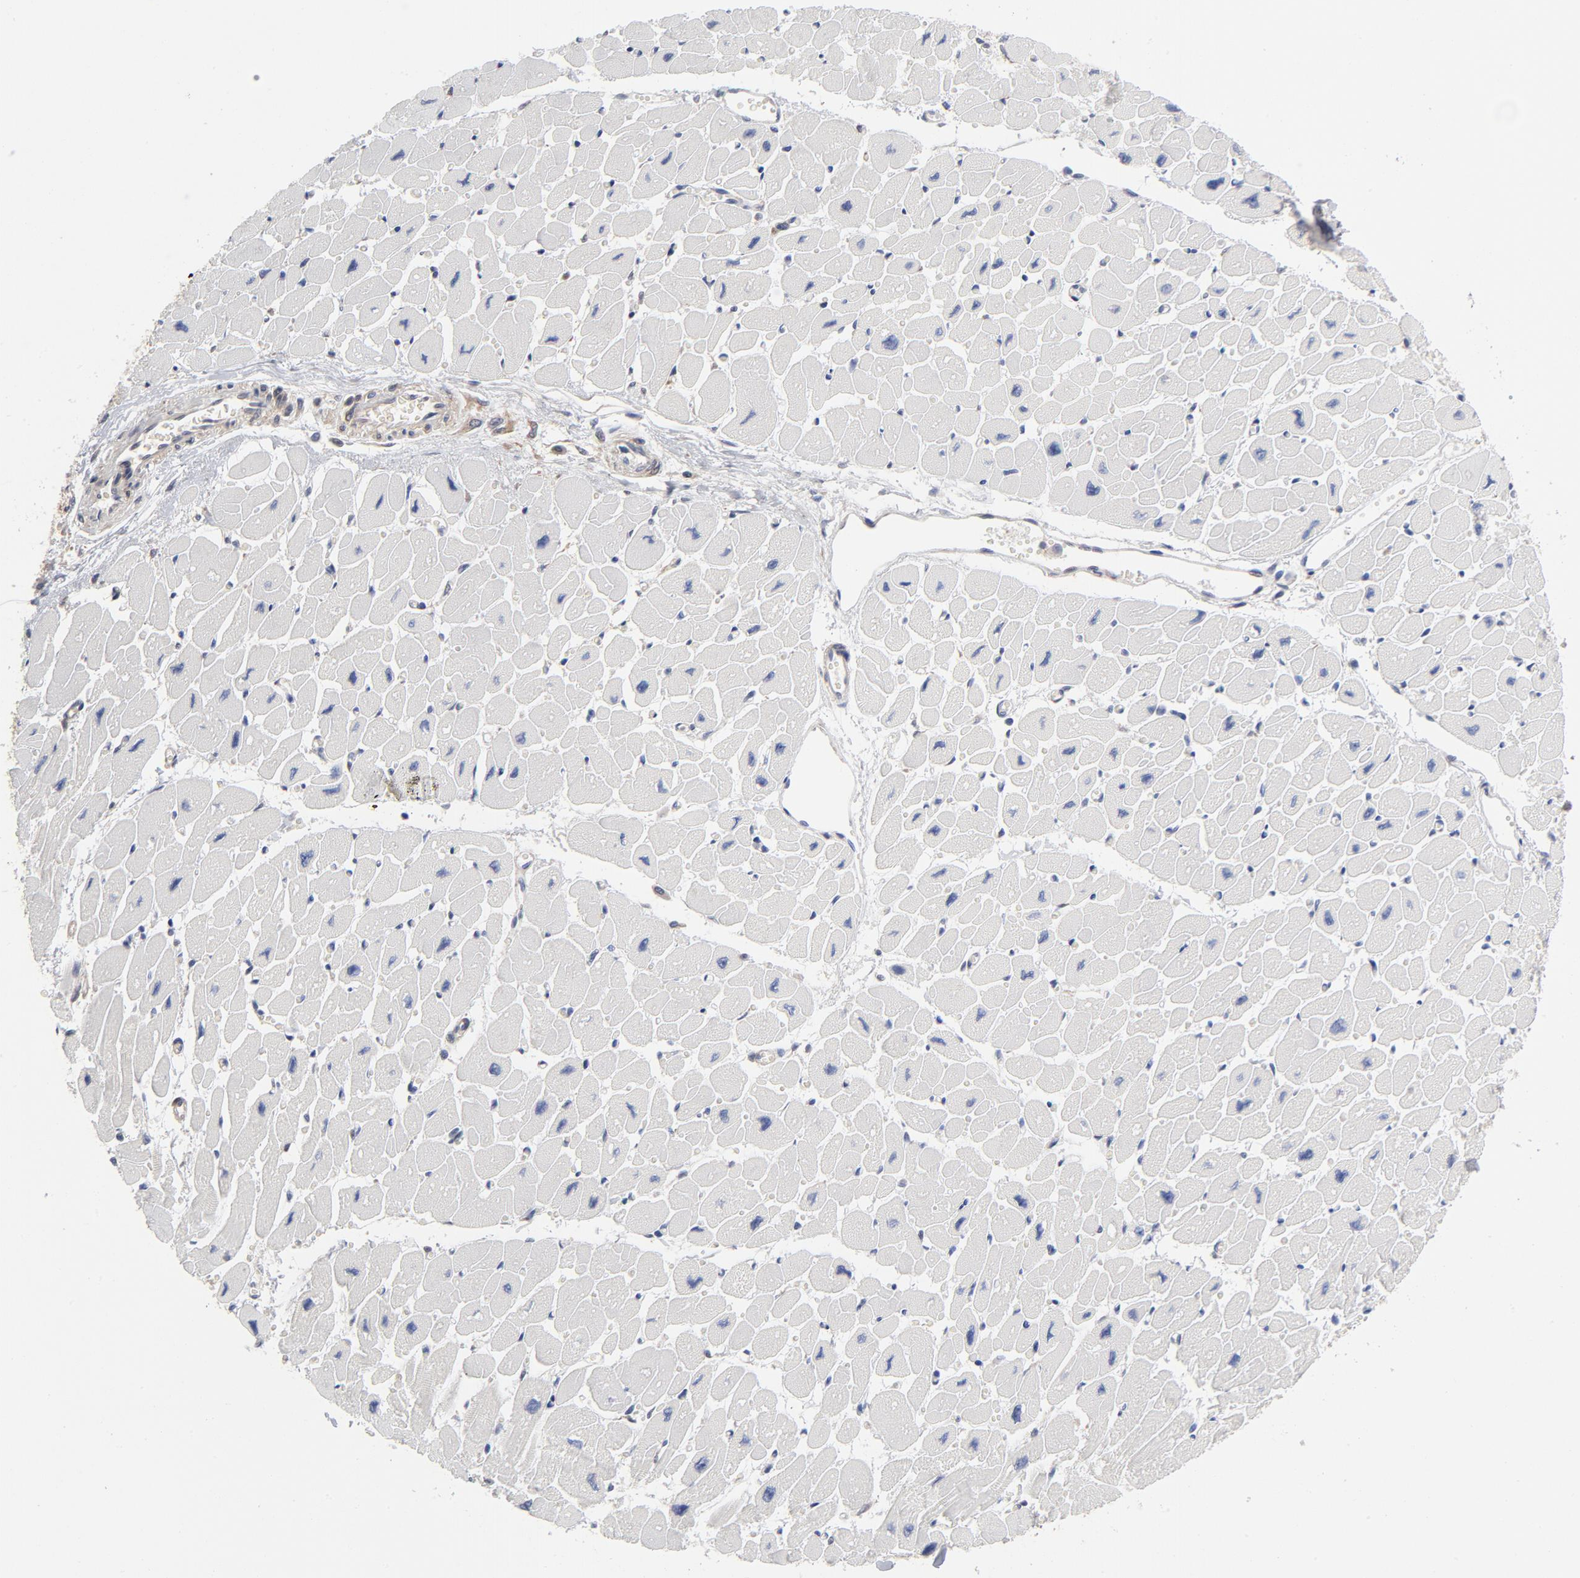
{"staining": {"intensity": "negative", "quantity": "none", "location": "none"}, "tissue": "heart muscle", "cell_type": "Cardiomyocytes", "image_type": "normal", "snomed": [{"axis": "morphology", "description": "Normal tissue, NOS"}, {"axis": "topography", "description": "Heart"}], "caption": "High power microscopy histopathology image of an immunohistochemistry micrograph of benign heart muscle, revealing no significant expression in cardiomyocytes. Nuclei are stained in blue.", "gene": "ASMTL", "patient": {"sex": "female", "age": 54}}